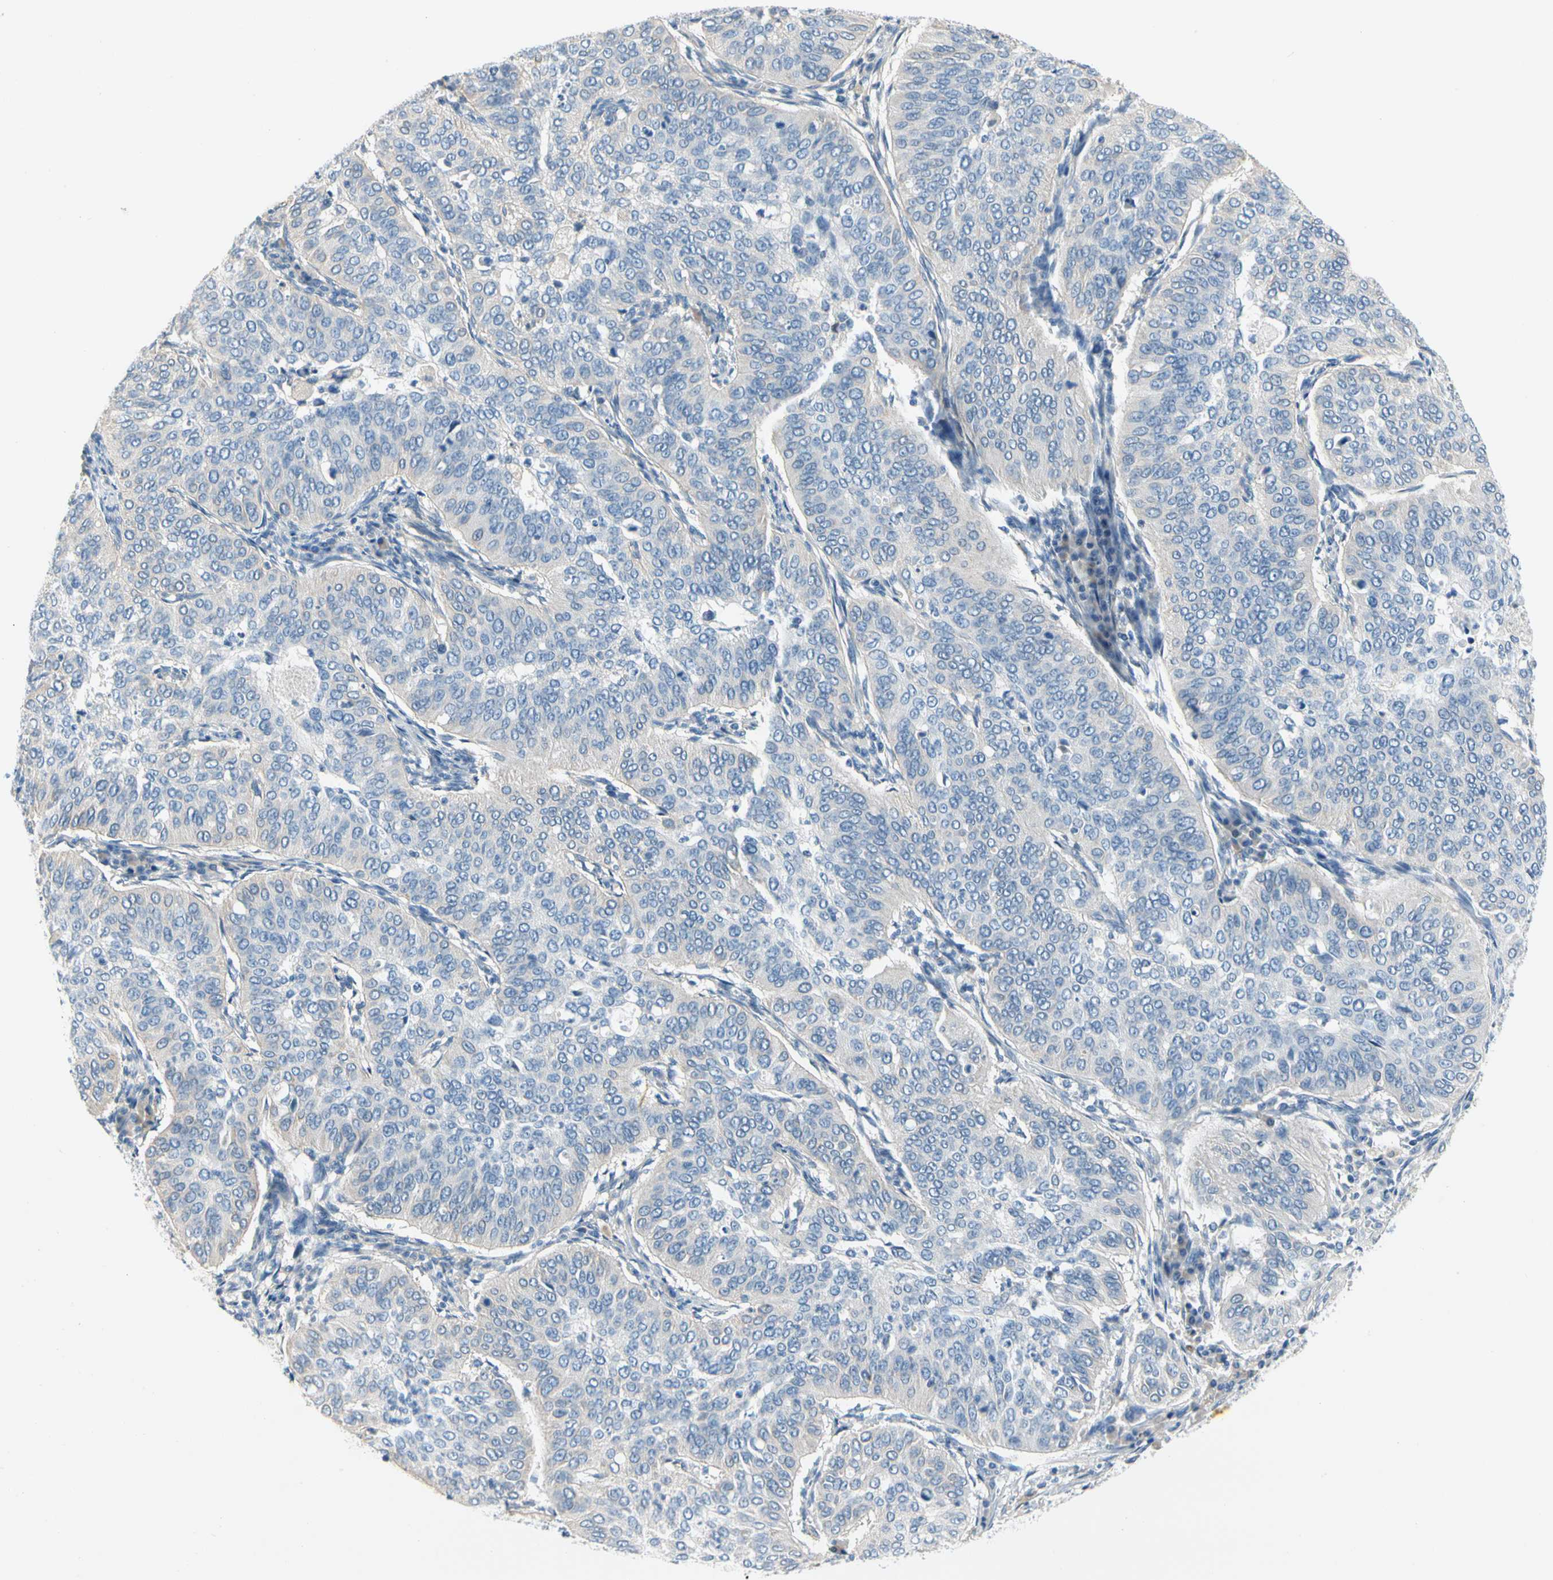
{"staining": {"intensity": "negative", "quantity": "none", "location": "none"}, "tissue": "cervical cancer", "cell_type": "Tumor cells", "image_type": "cancer", "snomed": [{"axis": "morphology", "description": "Normal tissue, NOS"}, {"axis": "morphology", "description": "Squamous cell carcinoma, NOS"}, {"axis": "topography", "description": "Cervix"}], "caption": "An image of cervical squamous cell carcinoma stained for a protein exhibits no brown staining in tumor cells.", "gene": "CA14", "patient": {"sex": "female", "age": 39}}